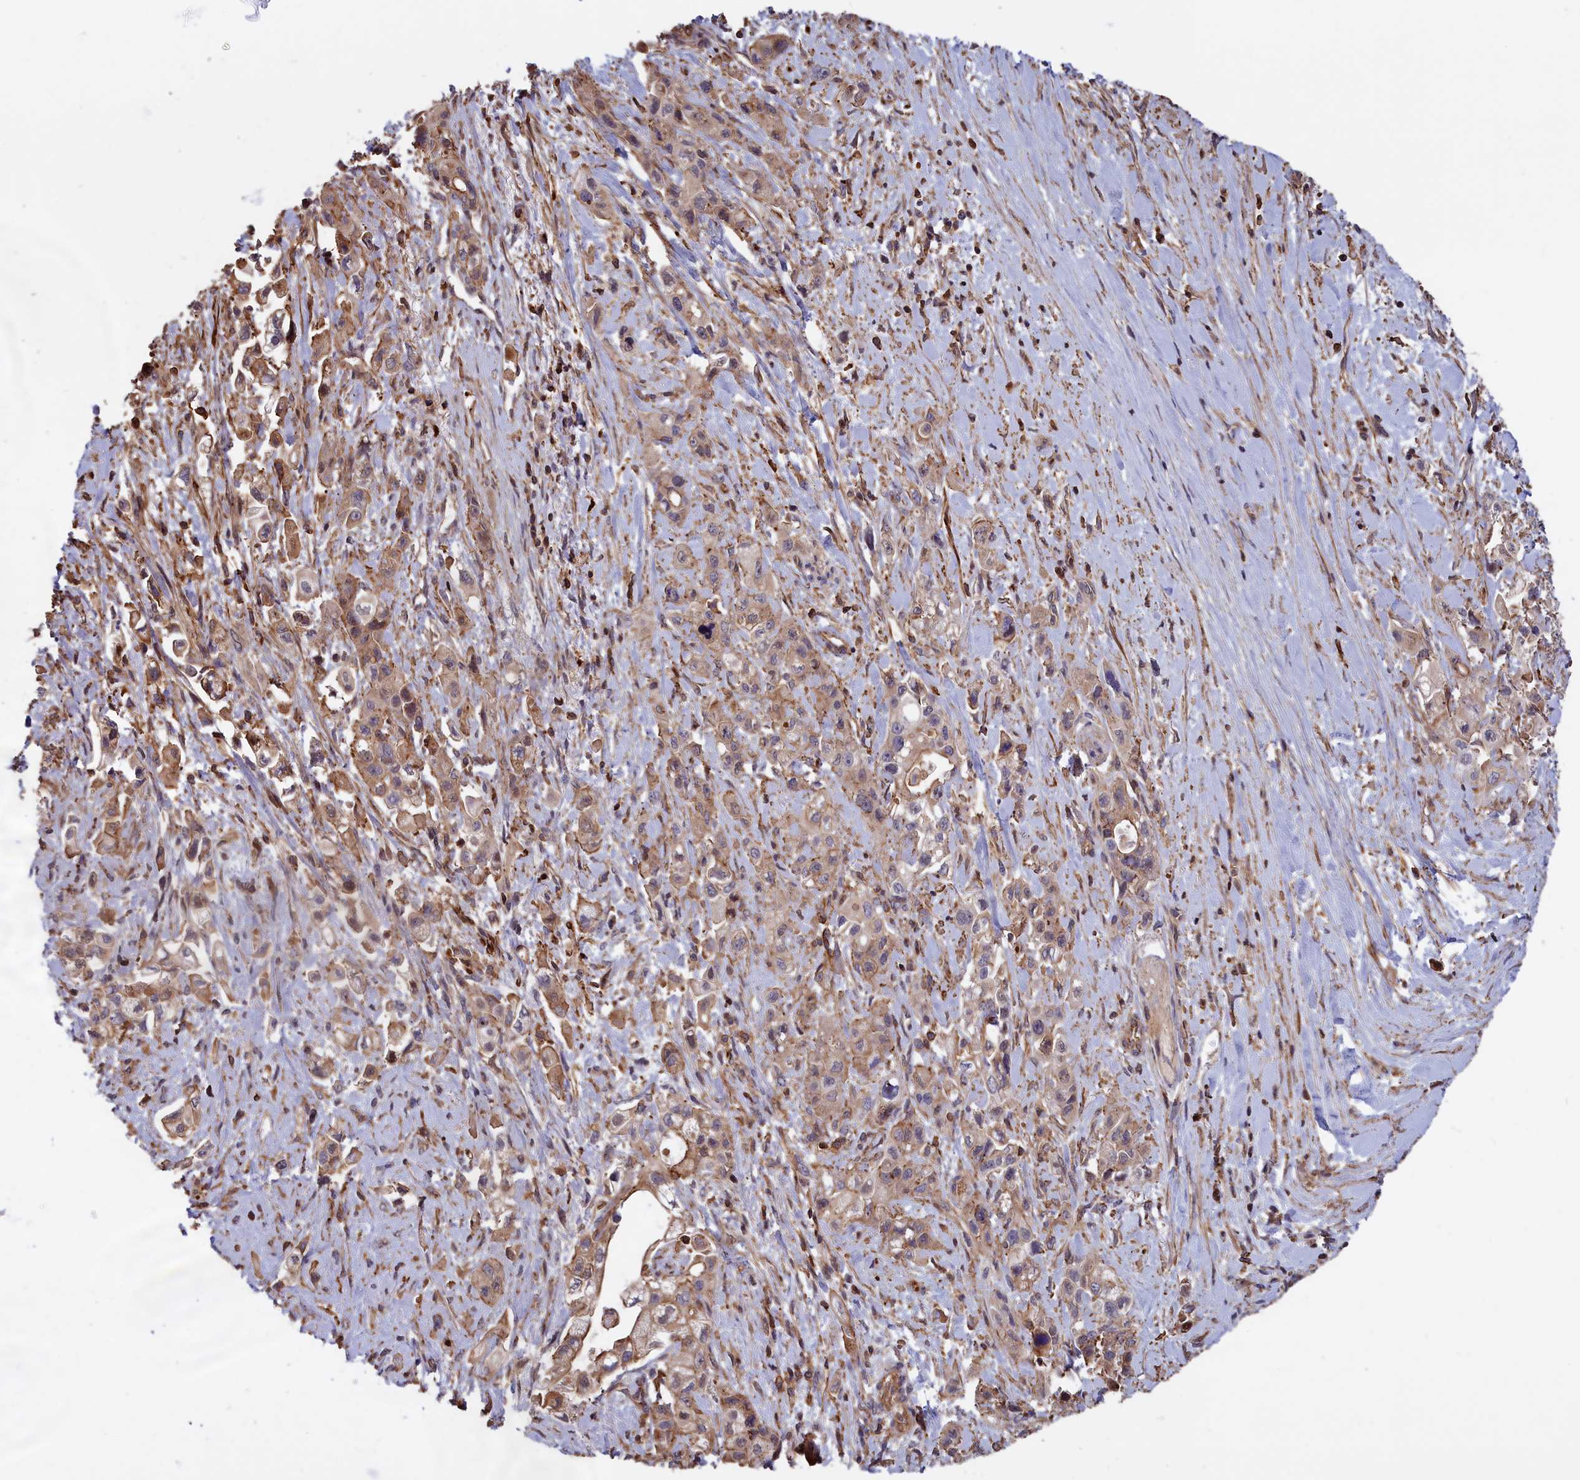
{"staining": {"intensity": "weak", "quantity": ">75%", "location": "cytoplasmic/membranous"}, "tissue": "pancreatic cancer", "cell_type": "Tumor cells", "image_type": "cancer", "snomed": [{"axis": "morphology", "description": "Adenocarcinoma, NOS"}, {"axis": "topography", "description": "Pancreas"}], "caption": "Immunohistochemical staining of adenocarcinoma (pancreatic) displays weak cytoplasmic/membranous protein positivity in about >75% of tumor cells.", "gene": "ANKRD27", "patient": {"sex": "female", "age": 66}}